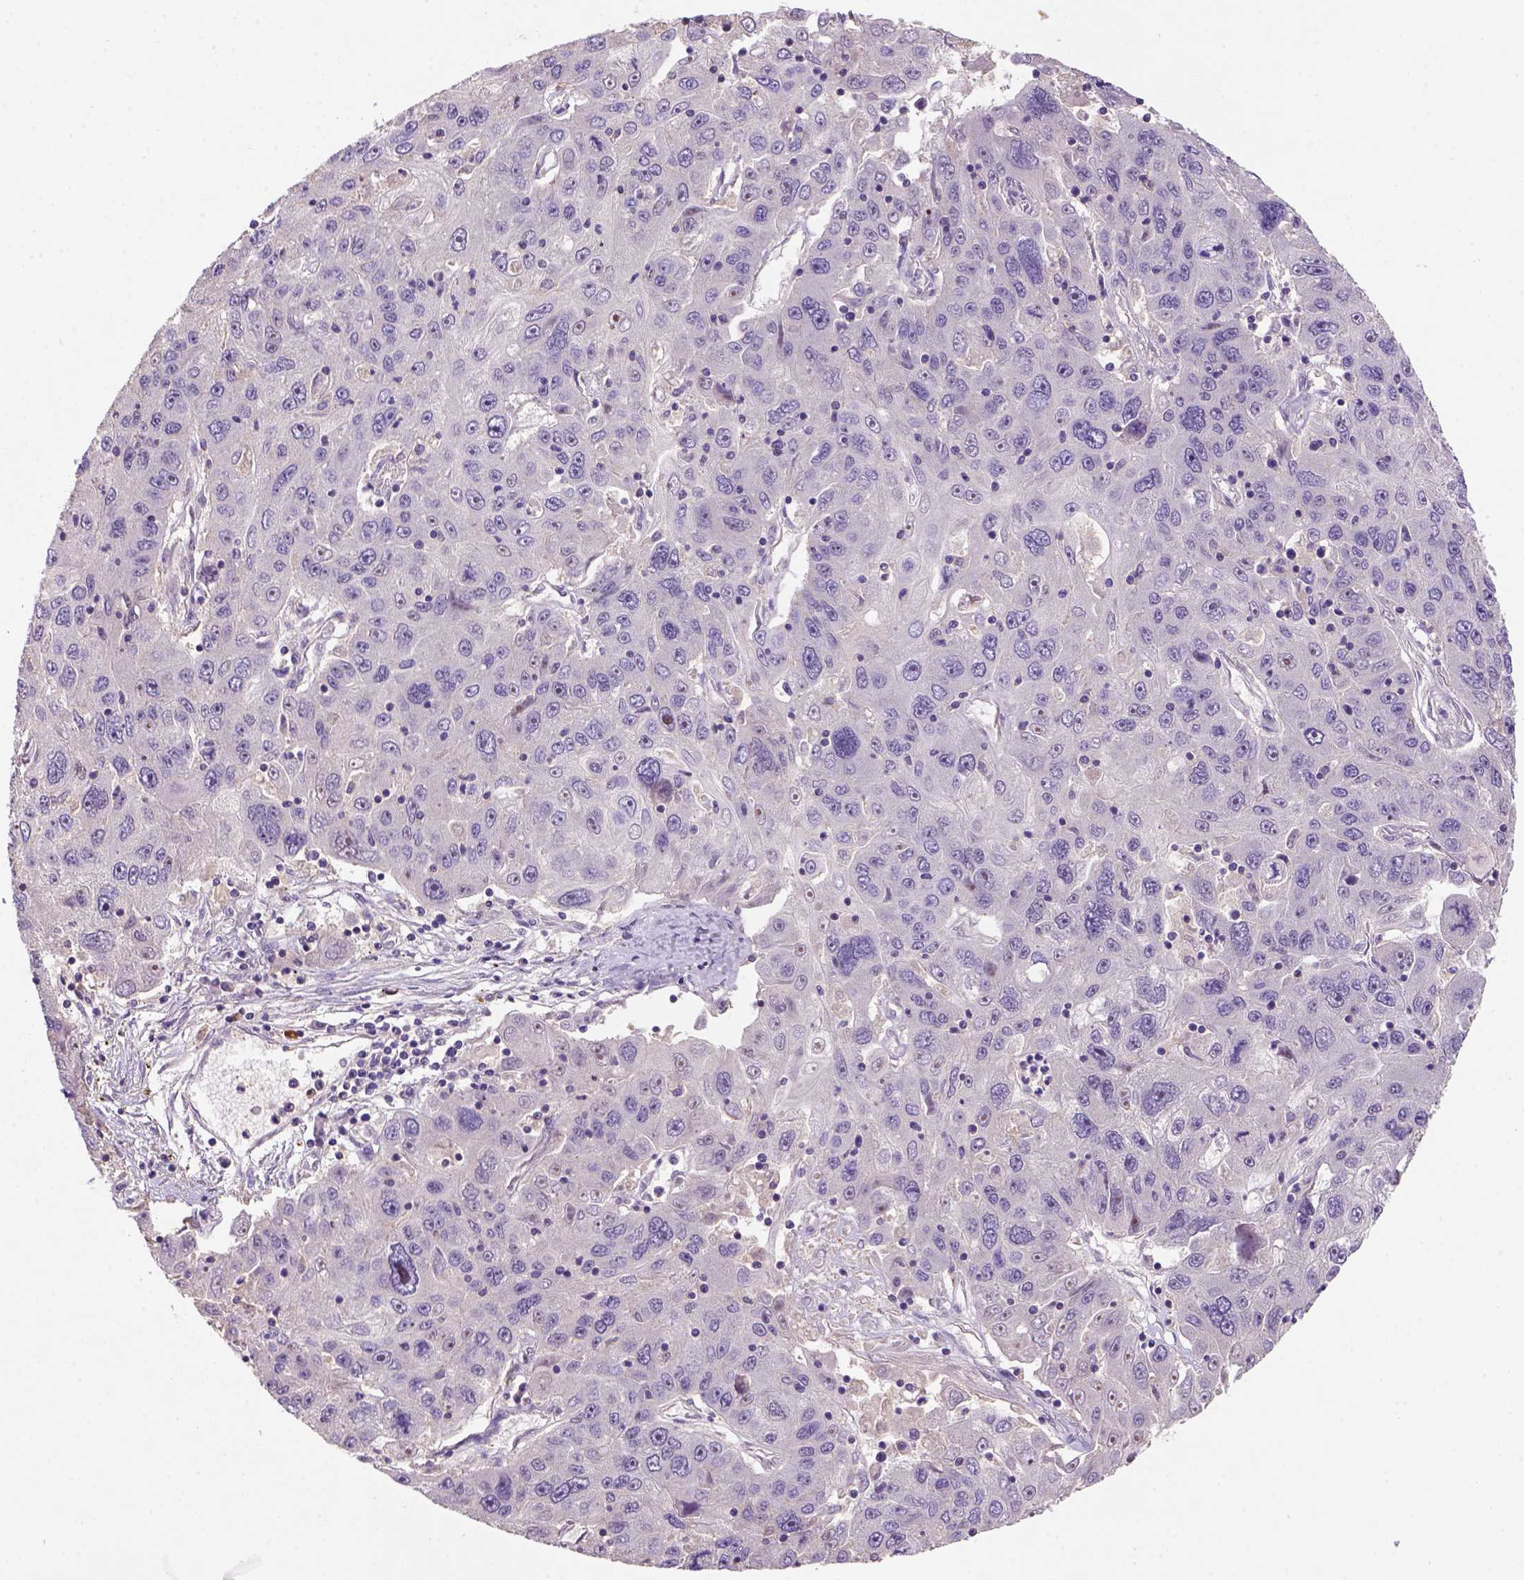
{"staining": {"intensity": "negative", "quantity": "none", "location": "none"}, "tissue": "stomach cancer", "cell_type": "Tumor cells", "image_type": "cancer", "snomed": [{"axis": "morphology", "description": "Adenocarcinoma, NOS"}, {"axis": "topography", "description": "Stomach"}], "caption": "This is a histopathology image of immunohistochemistry staining of adenocarcinoma (stomach), which shows no expression in tumor cells.", "gene": "SCML4", "patient": {"sex": "male", "age": 56}}